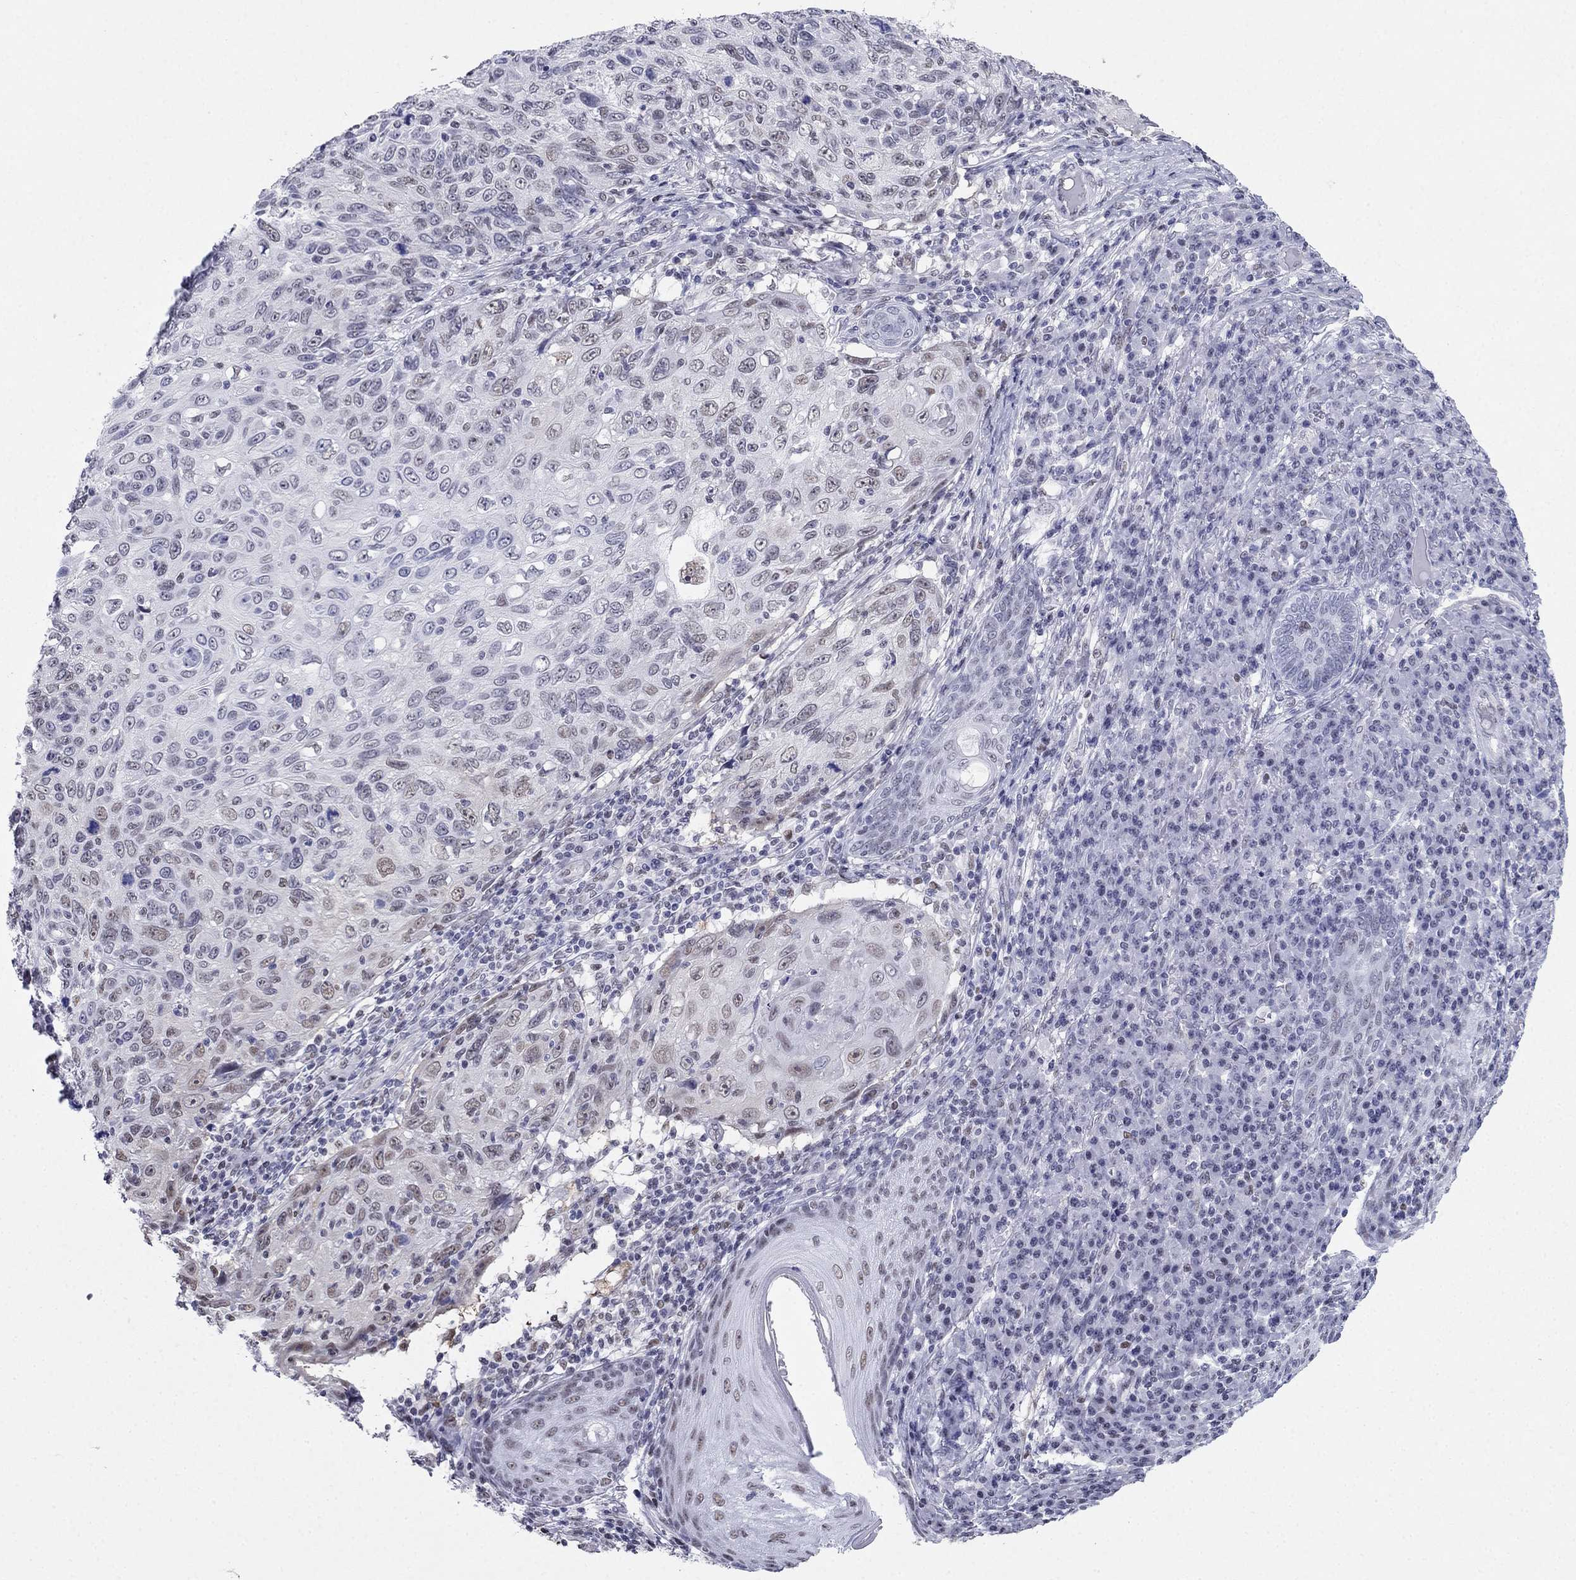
{"staining": {"intensity": "negative", "quantity": "none", "location": "none"}, "tissue": "skin cancer", "cell_type": "Tumor cells", "image_type": "cancer", "snomed": [{"axis": "morphology", "description": "Squamous cell carcinoma, NOS"}, {"axis": "topography", "description": "Skin"}], "caption": "High power microscopy histopathology image of an immunohistochemistry (IHC) histopathology image of squamous cell carcinoma (skin), revealing no significant positivity in tumor cells.", "gene": "PPM1G", "patient": {"sex": "male", "age": 92}}